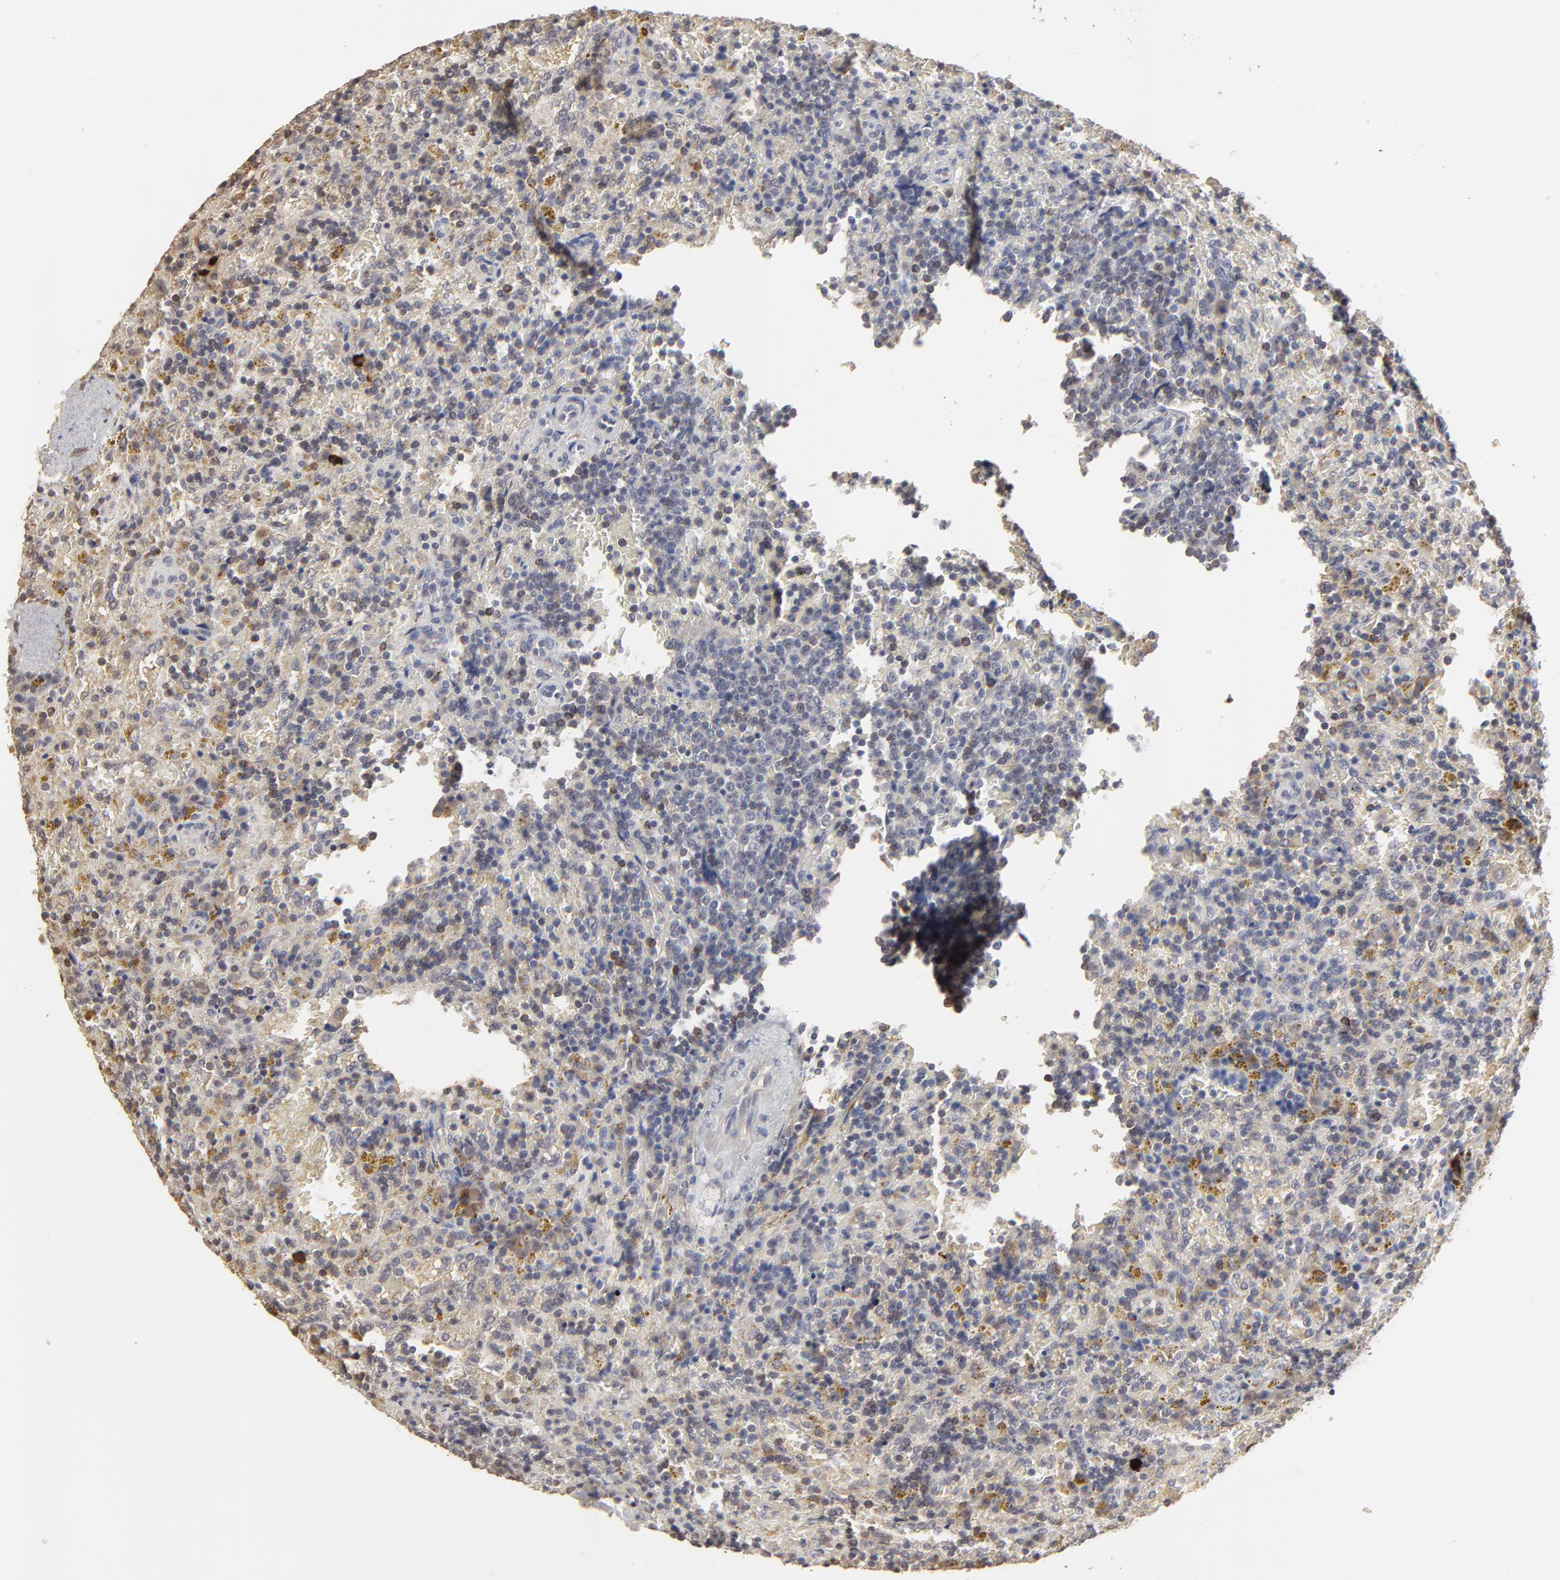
{"staining": {"intensity": "negative", "quantity": "none", "location": "none"}, "tissue": "lymphoma", "cell_type": "Tumor cells", "image_type": "cancer", "snomed": [{"axis": "morphology", "description": "Malignant lymphoma, non-Hodgkin's type, Low grade"}, {"axis": "topography", "description": "Spleen"}], "caption": "Immunohistochemistry photomicrograph of neoplastic tissue: human lymphoma stained with DAB (3,3'-diaminobenzidine) exhibits no significant protein positivity in tumor cells.", "gene": "VPREB3", "patient": {"sex": "female", "age": 65}}